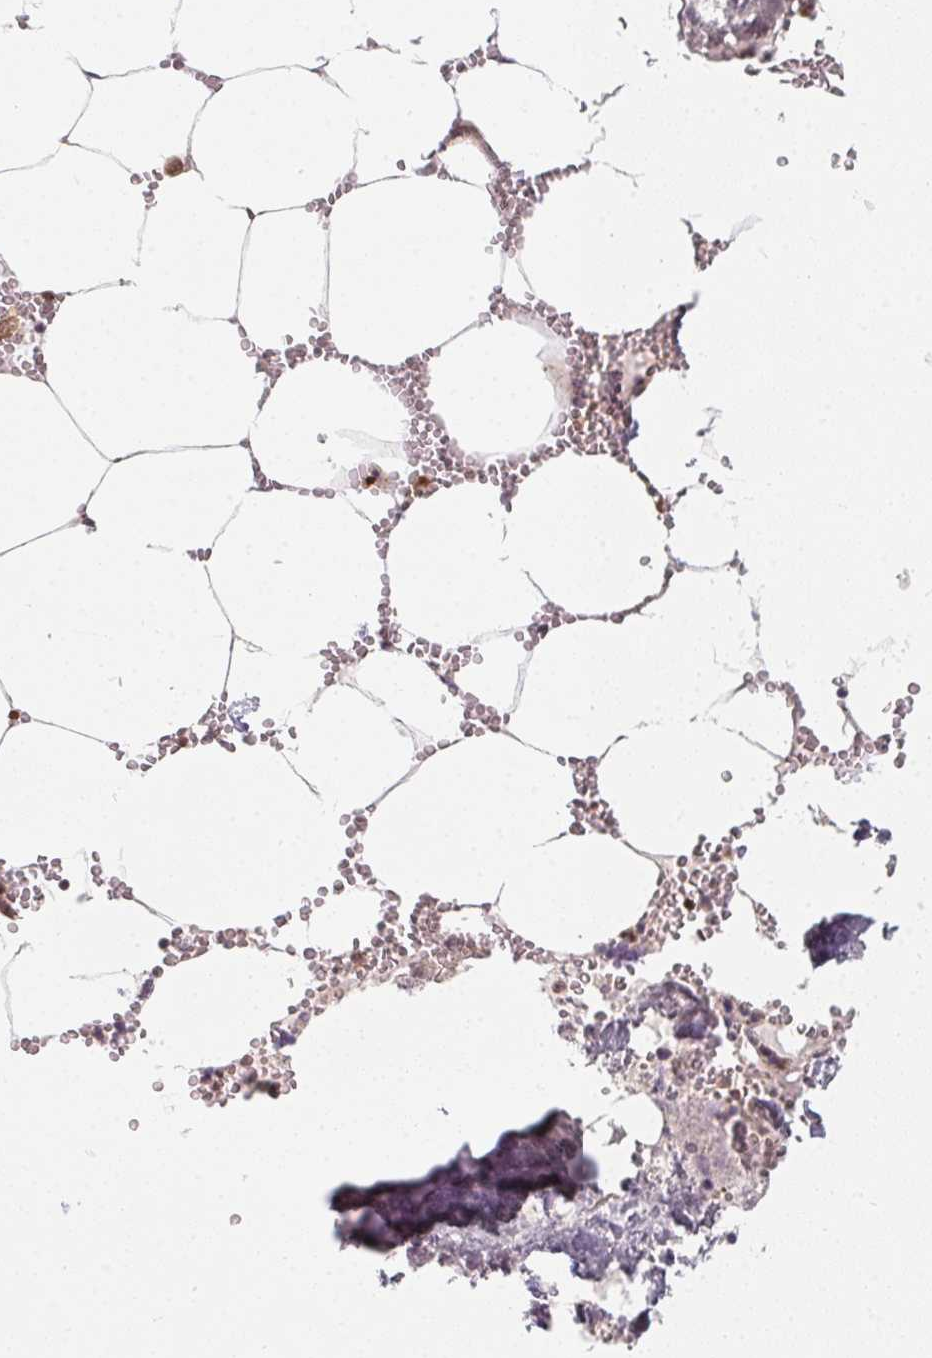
{"staining": {"intensity": "moderate", "quantity": "25%-75%", "location": "cytoplasmic/membranous"}, "tissue": "bone marrow", "cell_type": "Hematopoietic cells", "image_type": "normal", "snomed": [{"axis": "morphology", "description": "Normal tissue, NOS"}, {"axis": "topography", "description": "Bone marrow"}], "caption": "Immunohistochemical staining of unremarkable human bone marrow exhibits moderate cytoplasmic/membranous protein expression in about 25%-75% of hematopoietic cells. (IHC, brightfield microscopy, high magnification).", "gene": "ANKRD13A", "patient": {"sex": "male", "age": 54}}